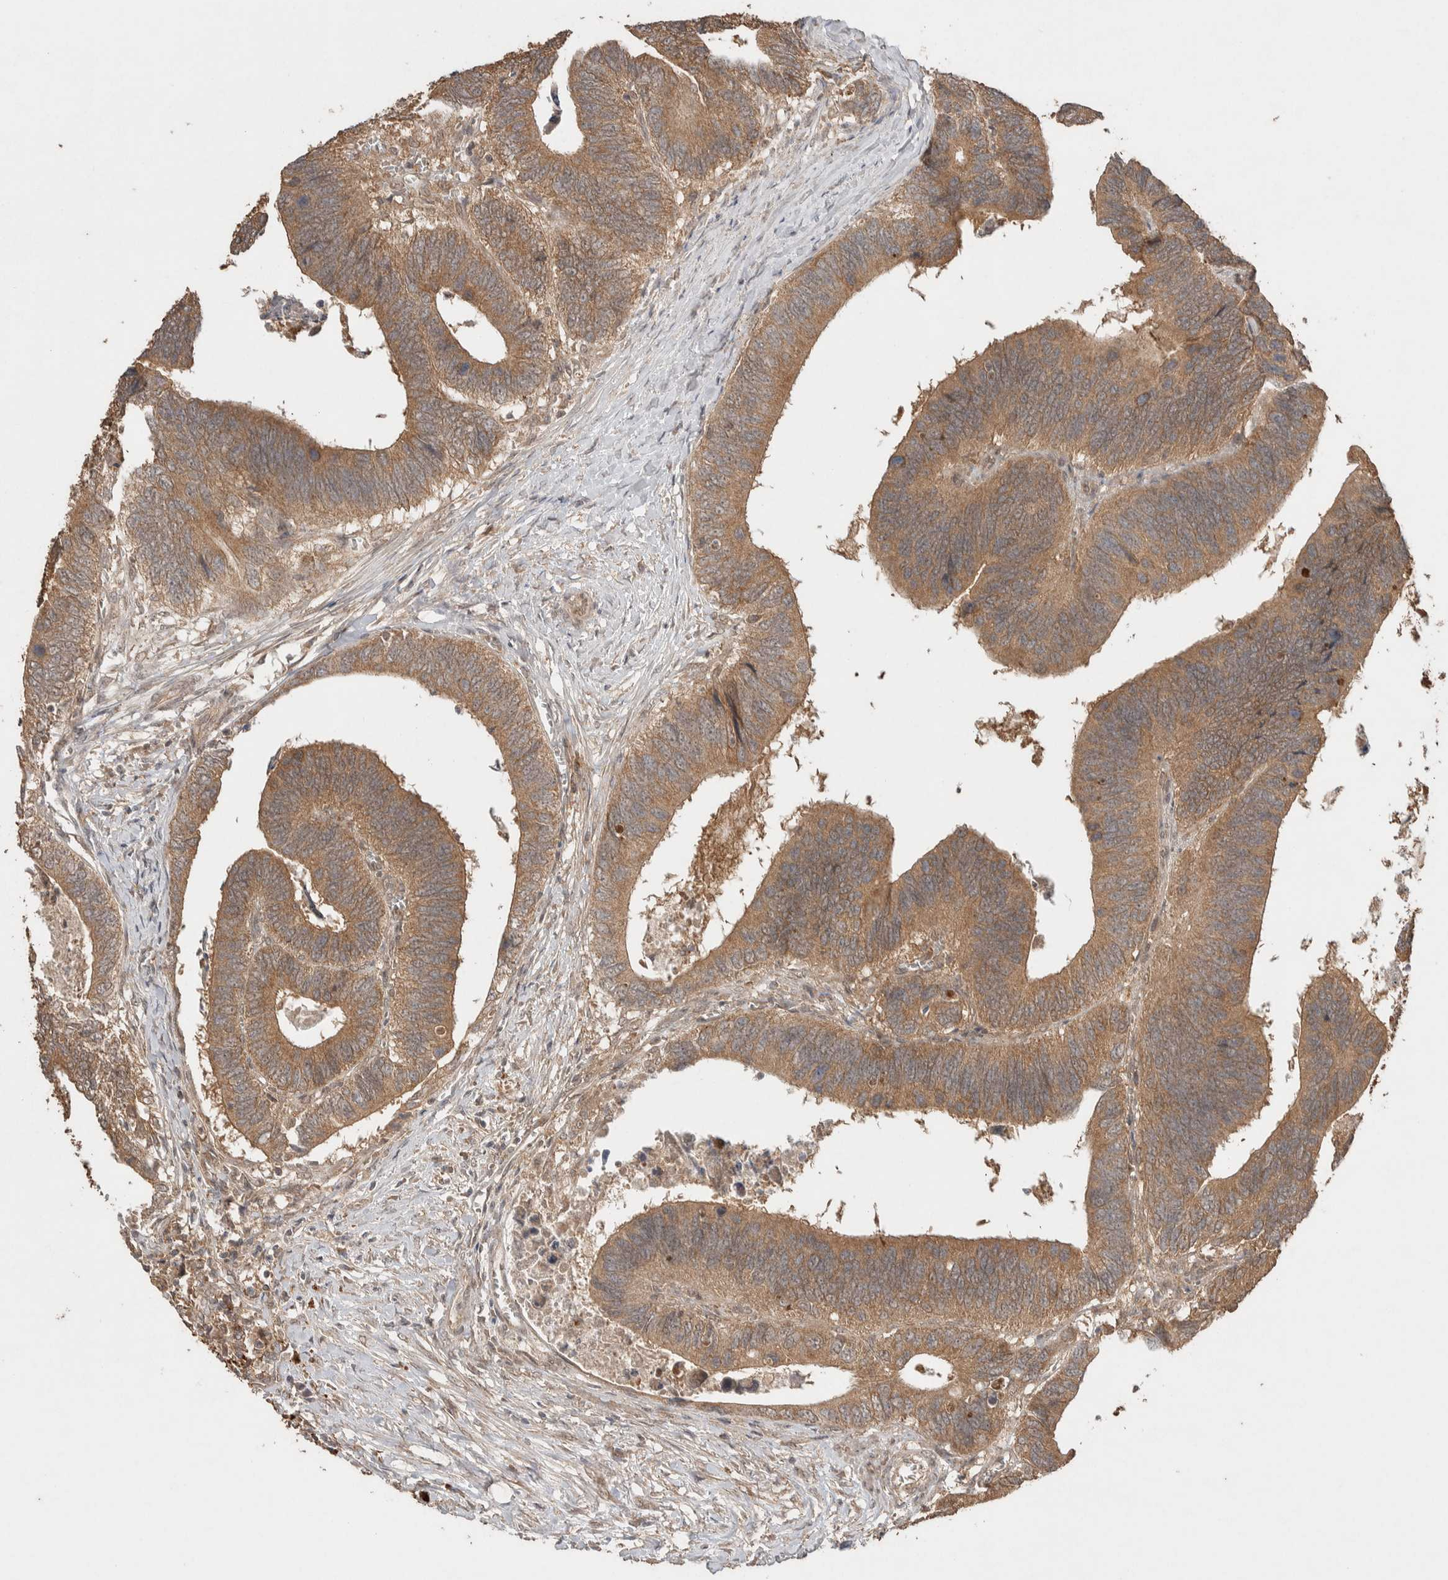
{"staining": {"intensity": "moderate", "quantity": ">75%", "location": "cytoplasmic/membranous"}, "tissue": "colorectal cancer", "cell_type": "Tumor cells", "image_type": "cancer", "snomed": [{"axis": "morphology", "description": "Adenocarcinoma, NOS"}, {"axis": "topography", "description": "Colon"}], "caption": "A medium amount of moderate cytoplasmic/membranous expression is appreciated in about >75% of tumor cells in colorectal adenocarcinoma tissue.", "gene": "KCNJ5", "patient": {"sex": "male", "age": 72}}